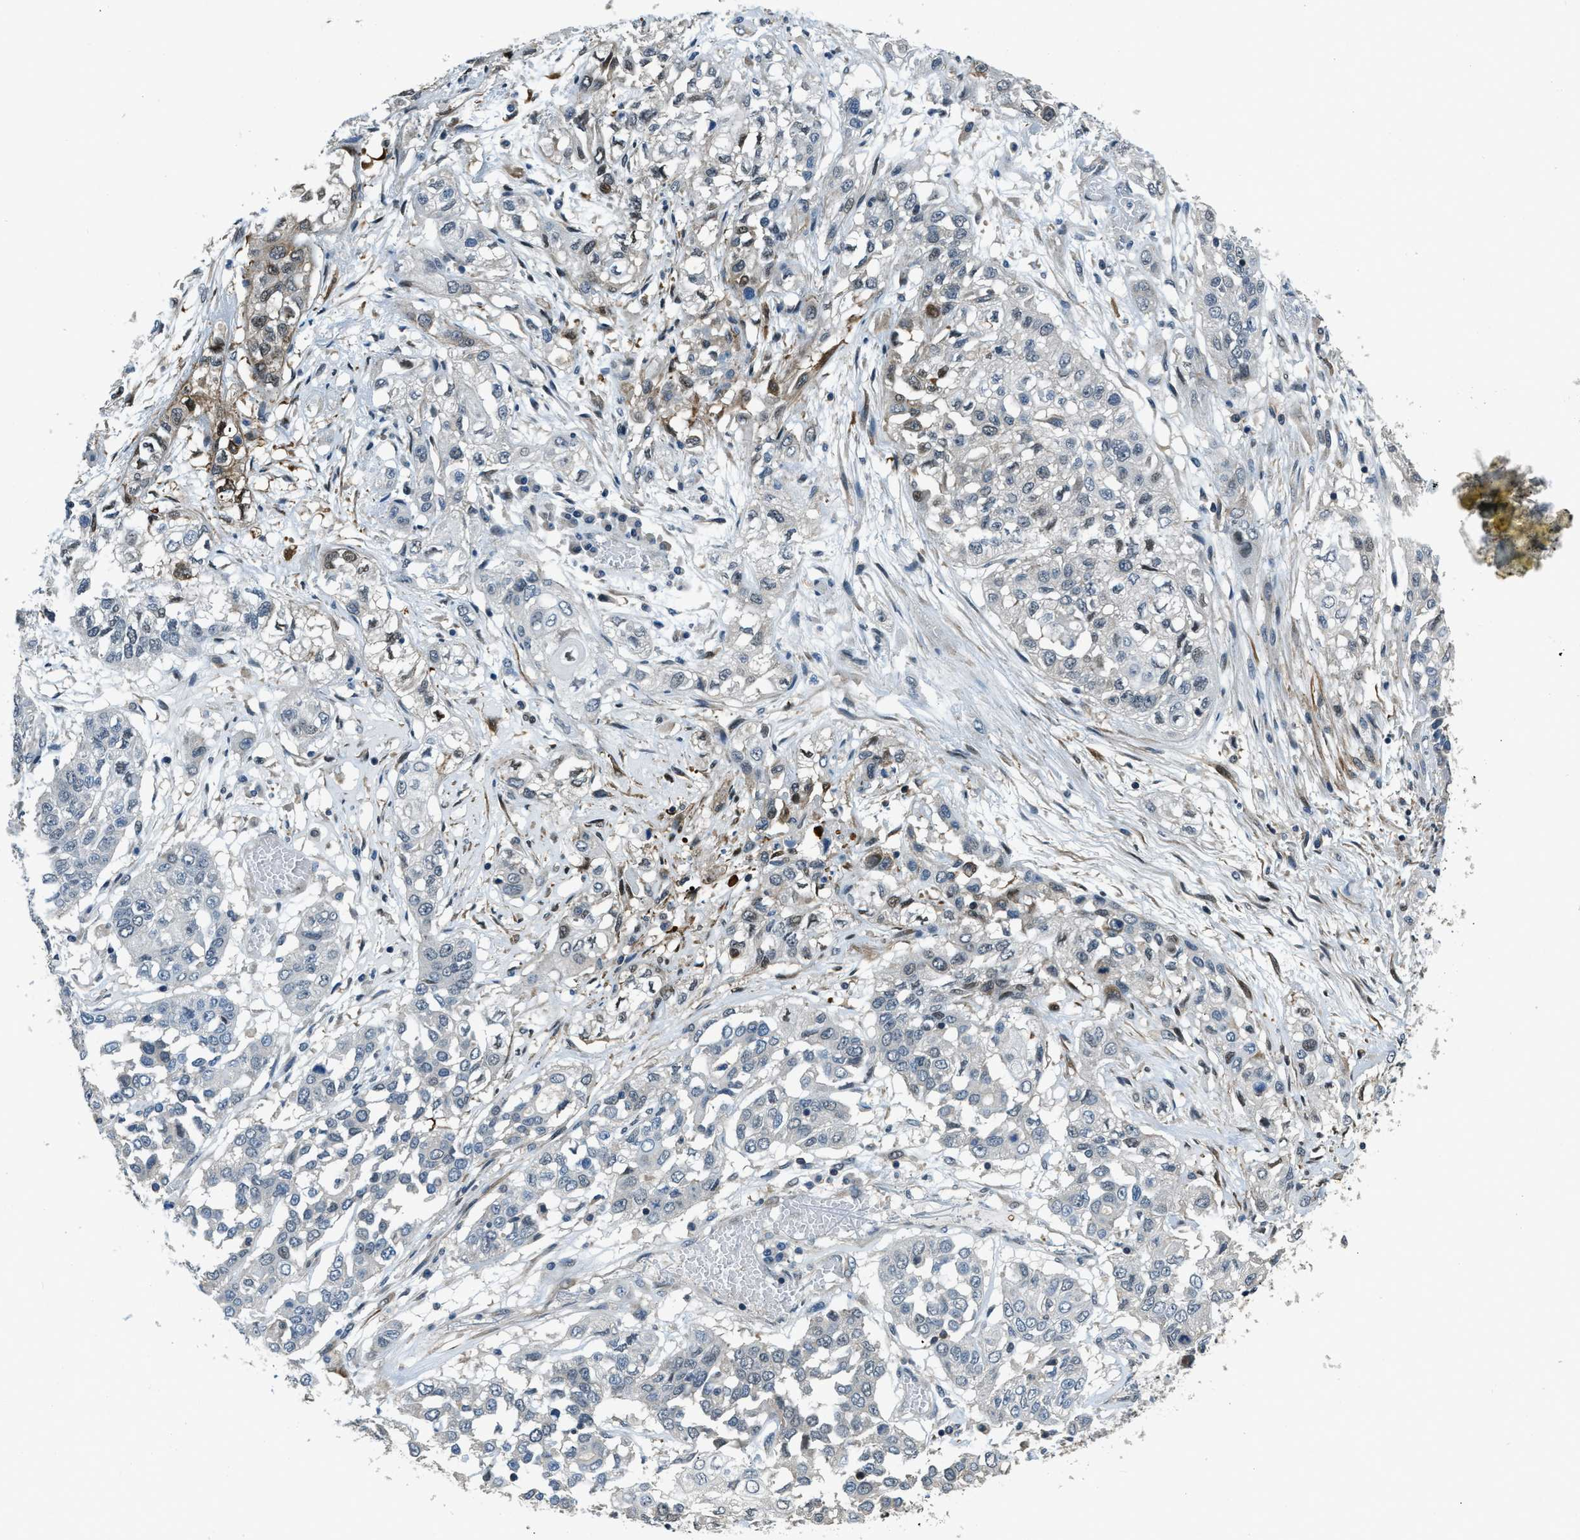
{"staining": {"intensity": "moderate", "quantity": "<25%", "location": "nuclear"}, "tissue": "lung cancer", "cell_type": "Tumor cells", "image_type": "cancer", "snomed": [{"axis": "morphology", "description": "Squamous cell carcinoma, NOS"}, {"axis": "topography", "description": "Lung"}], "caption": "About <25% of tumor cells in lung cancer reveal moderate nuclear protein staining as visualized by brown immunohistochemical staining.", "gene": "NUDCD3", "patient": {"sex": "male", "age": 71}}